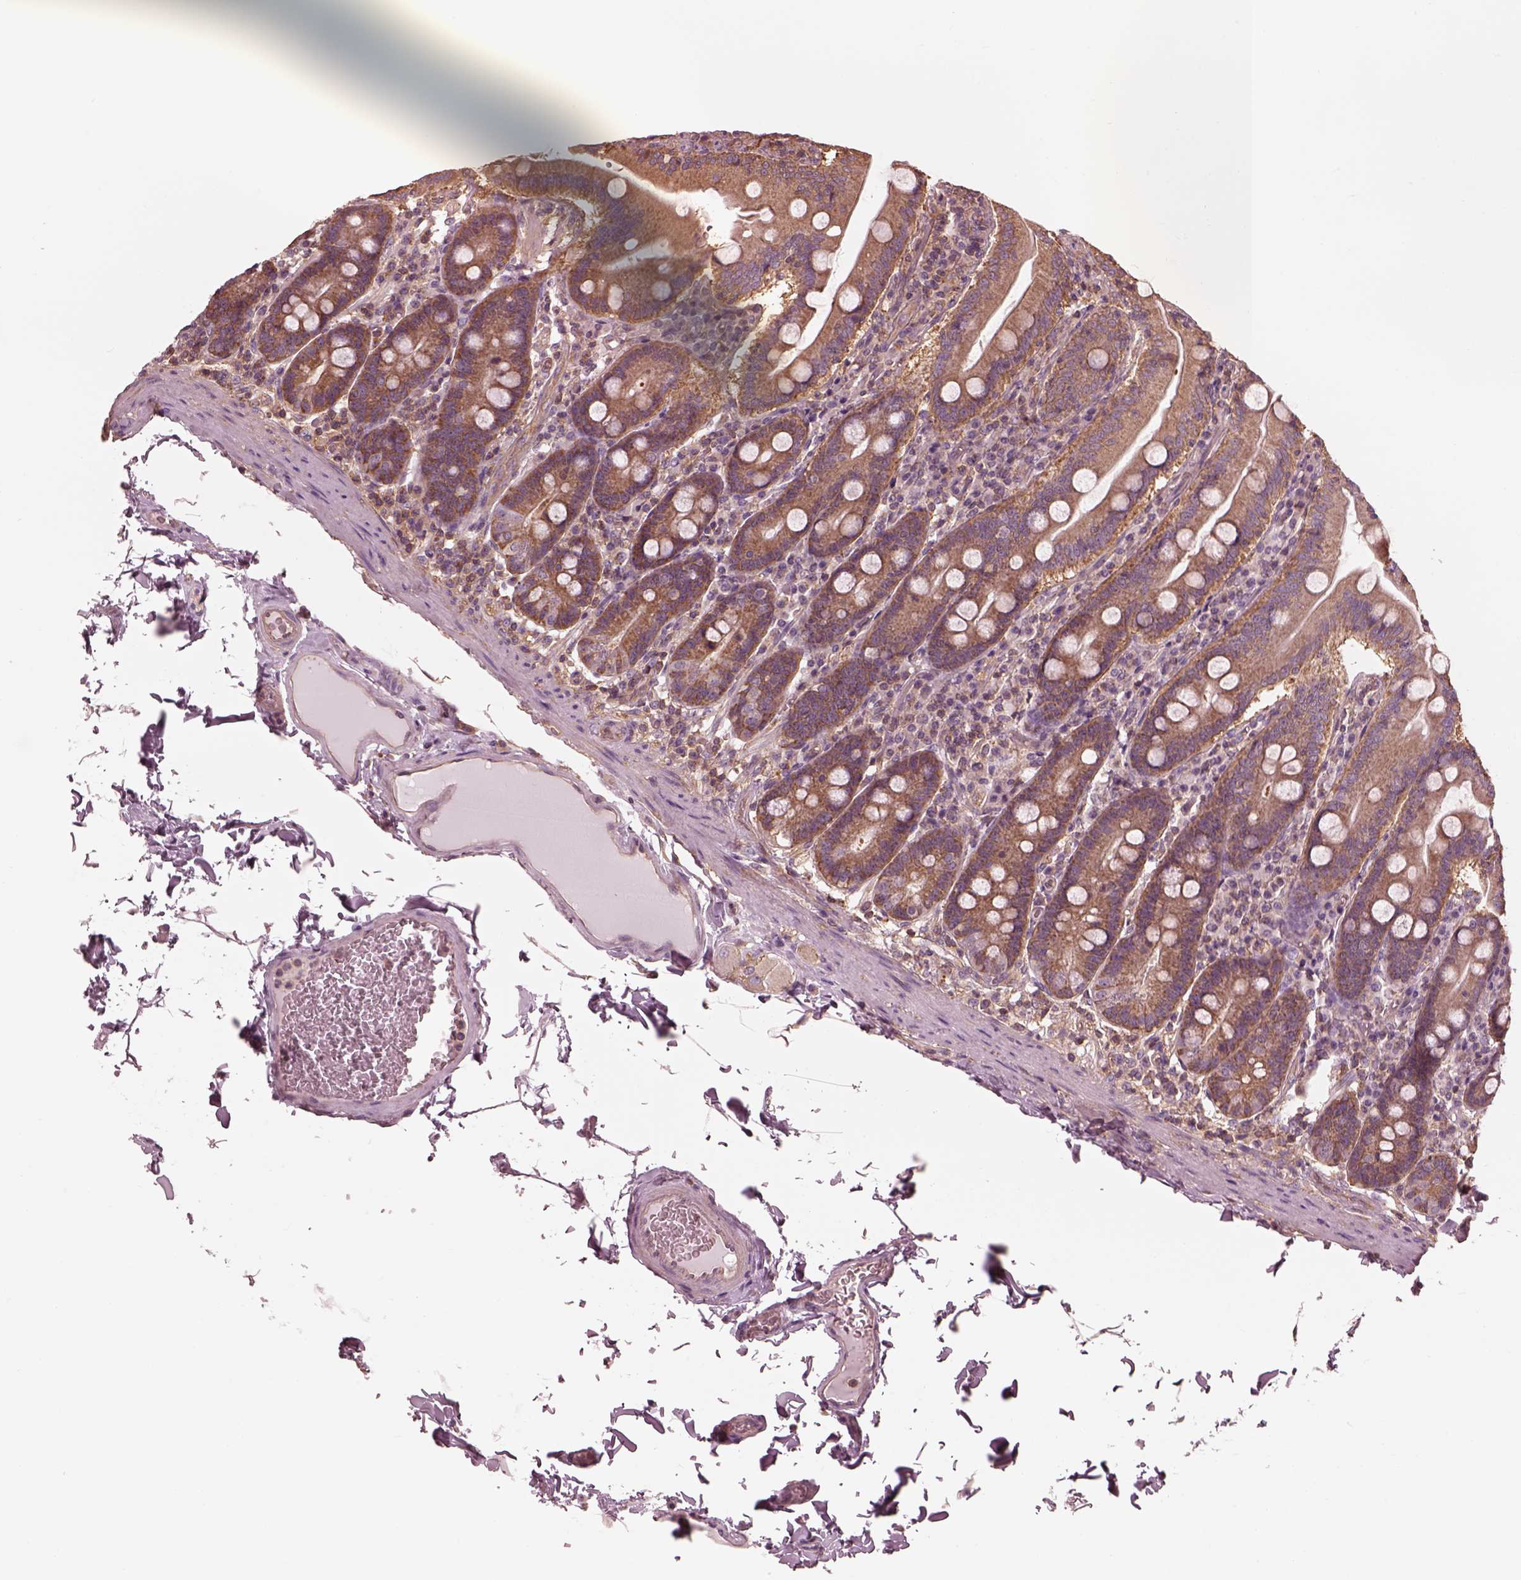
{"staining": {"intensity": "moderate", "quantity": ">75%", "location": "cytoplasmic/membranous"}, "tissue": "small intestine", "cell_type": "Glandular cells", "image_type": "normal", "snomed": [{"axis": "morphology", "description": "Normal tissue, NOS"}, {"axis": "topography", "description": "Small intestine"}], "caption": "IHC staining of normal small intestine, which reveals medium levels of moderate cytoplasmic/membranous expression in about >75% of glandular cells indicating moderate cytoplasmic/membranous protein positivity. The staining was performed using DAB (3,3'-diaminobenzidine) (brown) for protein detection and nuclei were counterstained in hematoxylin (blue).", "gene": "STK33", "patient": {"sex": "male", "age": 37}}